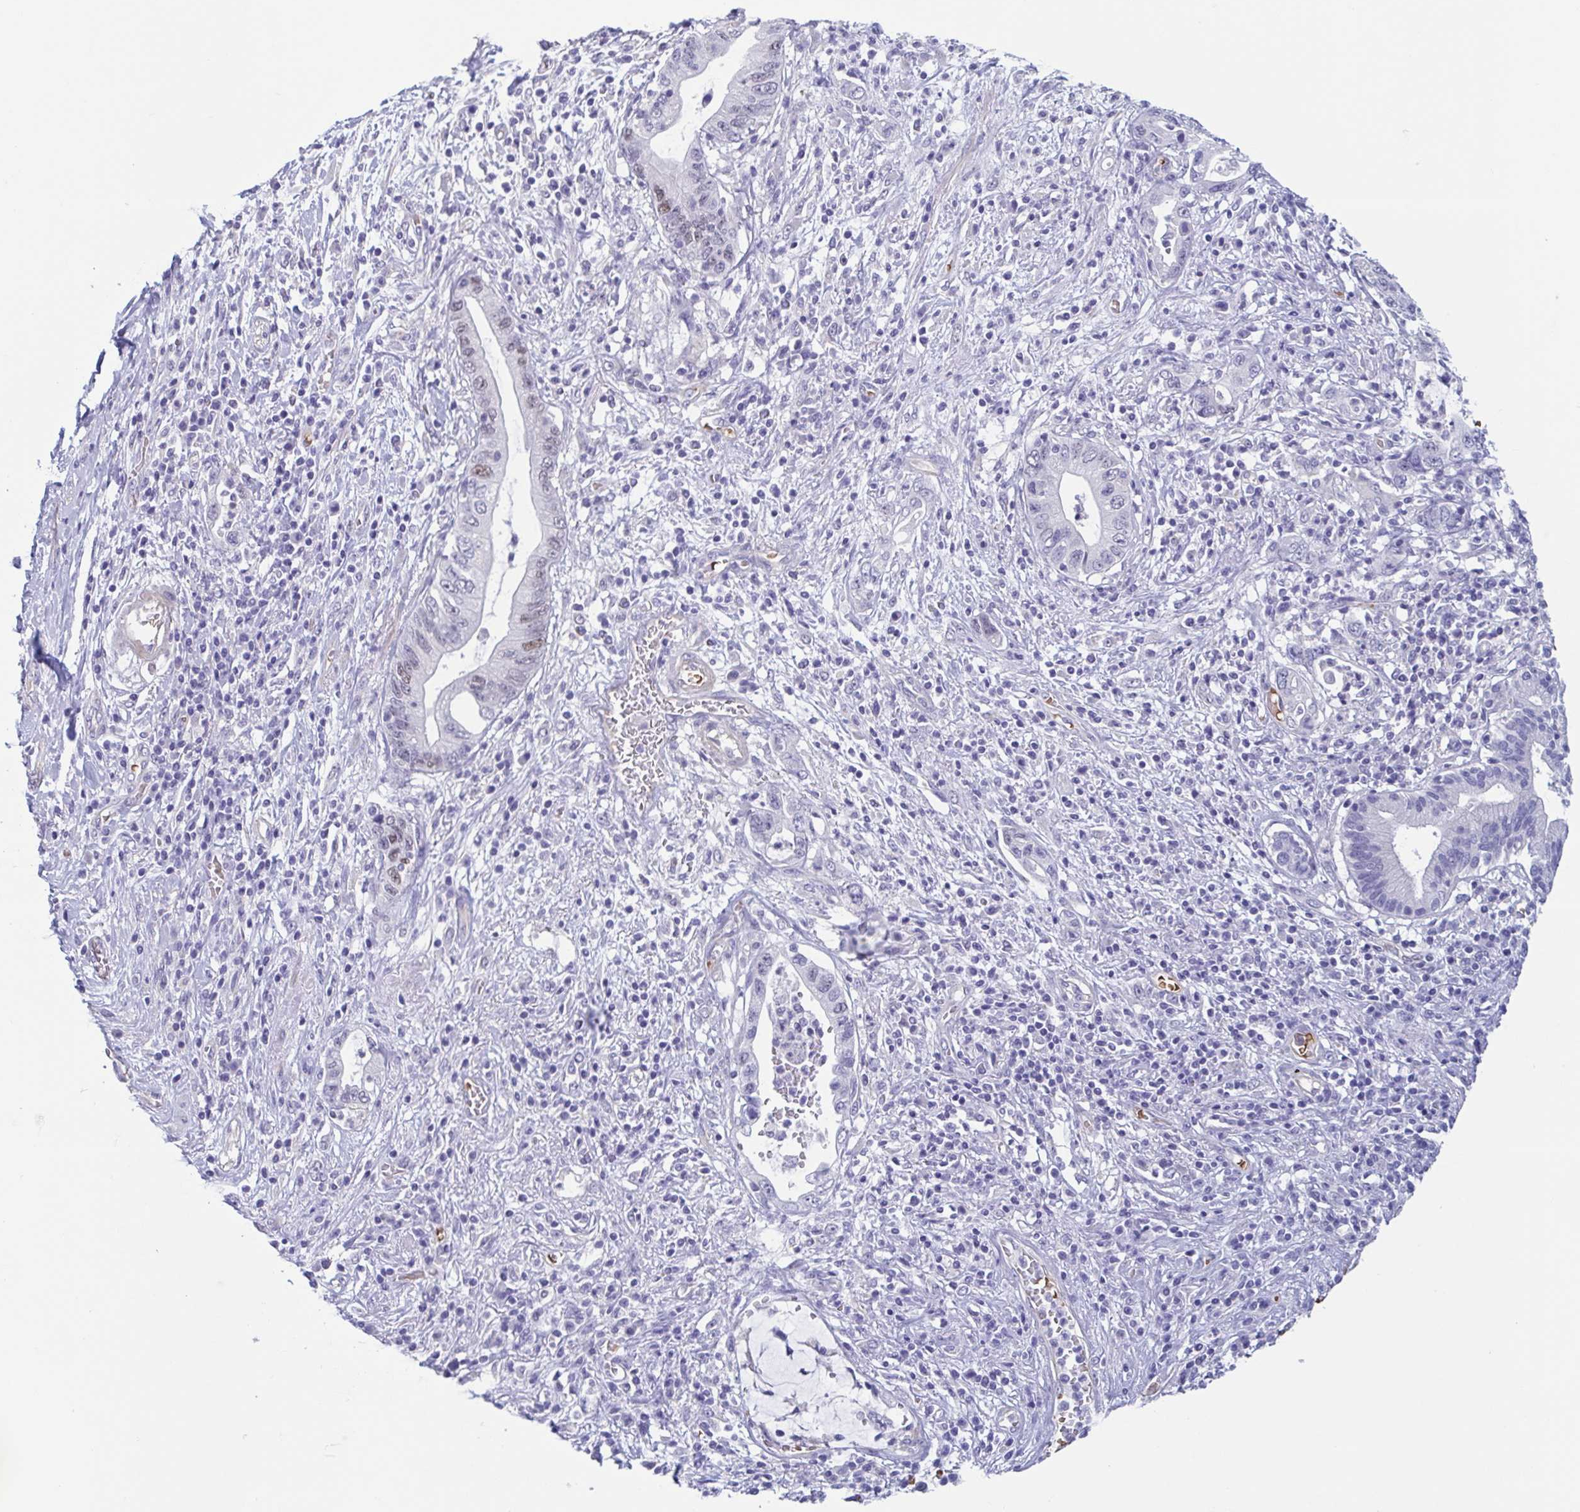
{"staining": {"intensity": "weak", "quantity": "<25%", "location": "nuclear"}, "tissue": "pancreatic cancer", "cell_type": "Tumor cells", "image_type": "cancer", "snomed": [{"axis": "morphology", "description": "Adenocarcinoma, NOS"}, {"axis": "topography", "description": "Pancreas"}], "caption": "The histopathology image exhibits no staining of tumor cells in pancreatic cancer.", "gene": "MORC4", "patient": {"sex": "female", "age": 72}}